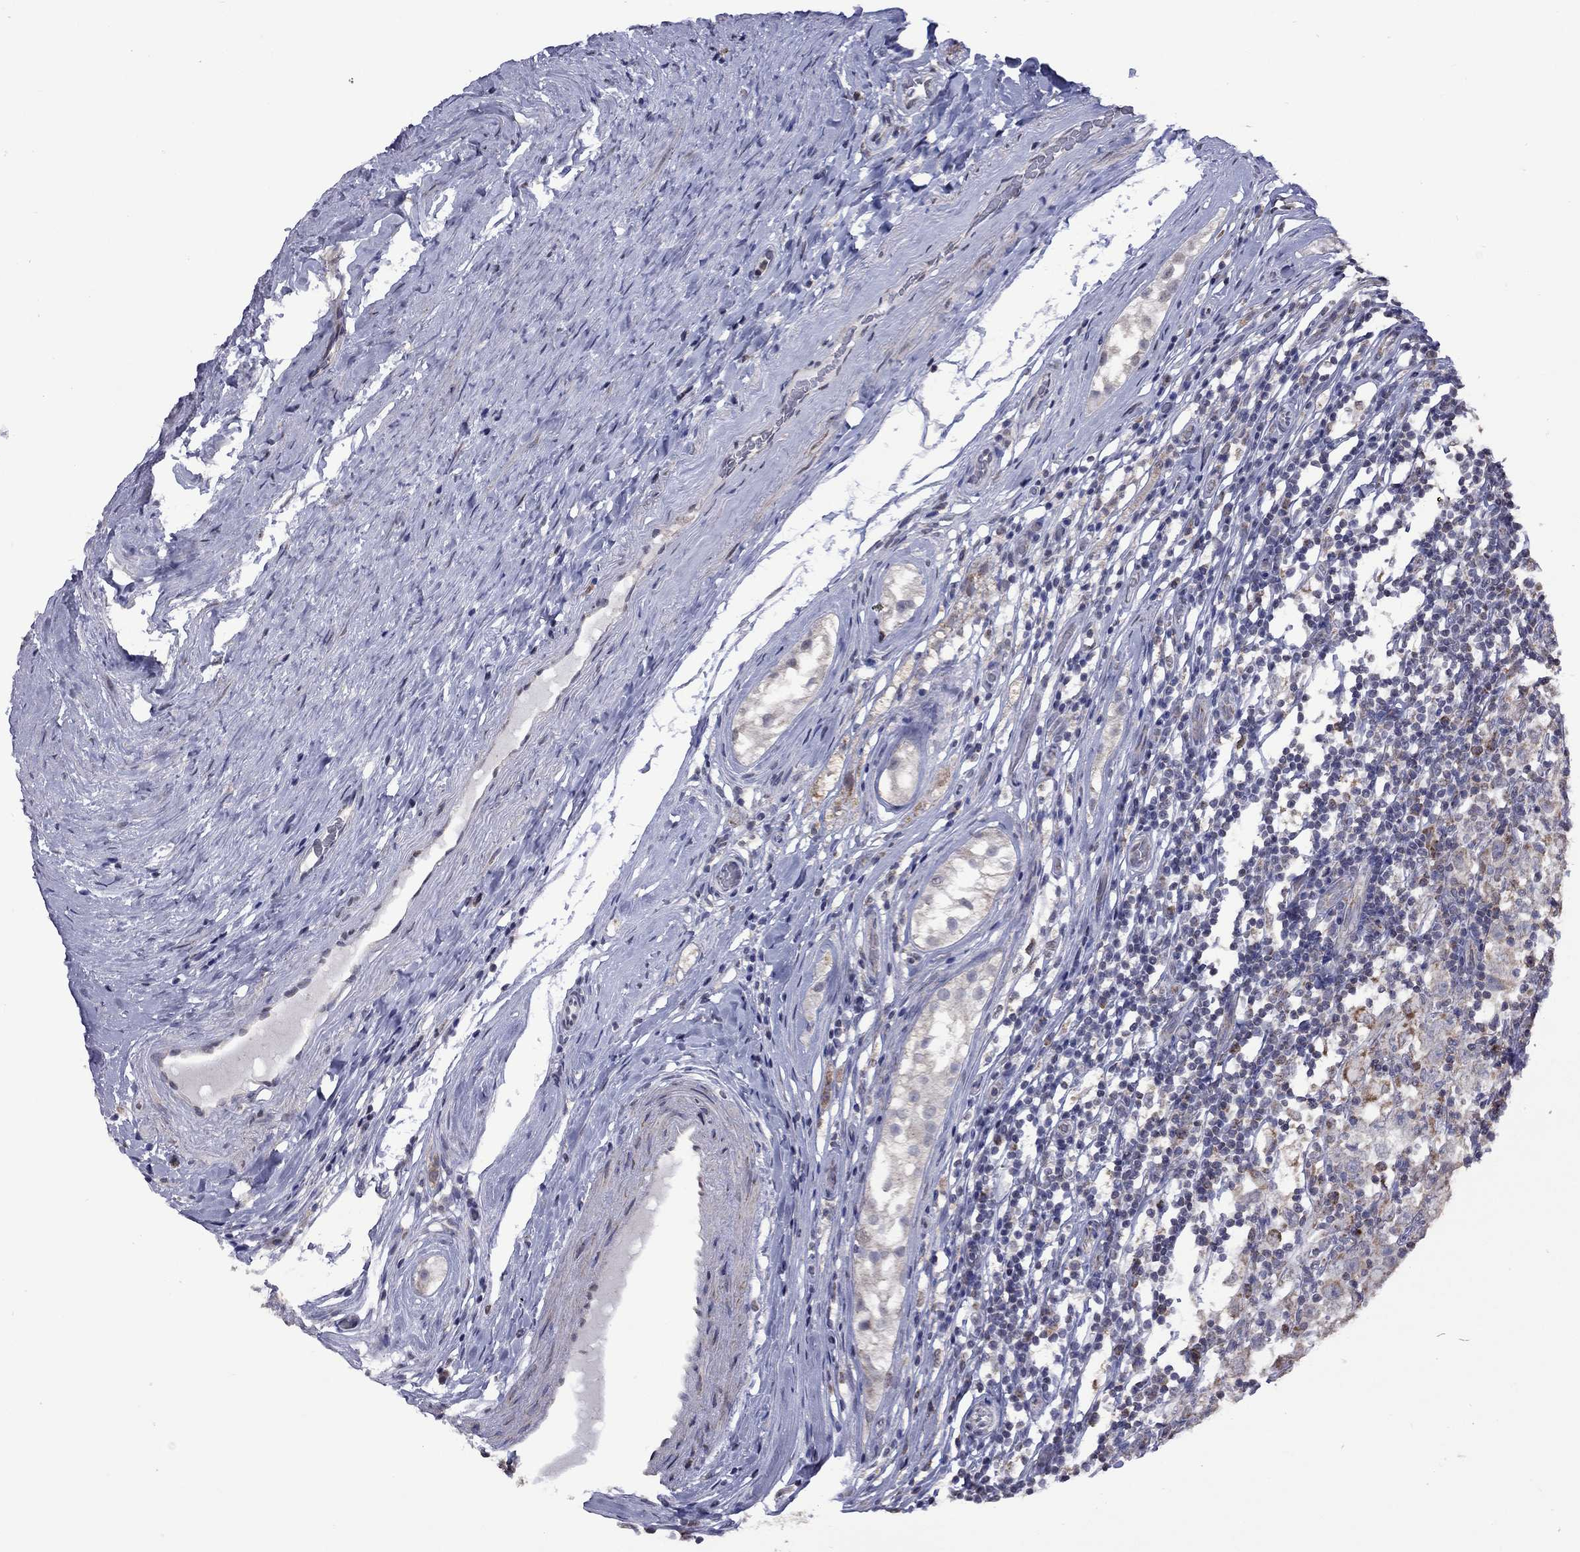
{"staining": {"intensity": "moderate", "quantity": "25%-75%", "location": "cytoplasmic/membranous"}, "tissue": "testis cancer", "cell_type": "Tumor cells", "image_type": "cancer", "snomed": [{"axis": "morphology", "description": "Seminoma, NOS"}, {"axis": "morphology", "description": "Carcinoma, Embryonal, NOS"}, {"axis": "topography", "description": "Testis"}], "caption": "An image of testis cancer stained for a protein reveals moderate cytoplasmic/membranous brown staining in tumor cells. (Stains: DAB (3,3'-diaminobenzidine) in brown, nuclei in blue, Microscopy: brightfield microscopy at high magnification).", "gene": "NDUFB1", "patient": {"sex": "male", "age": 41}}